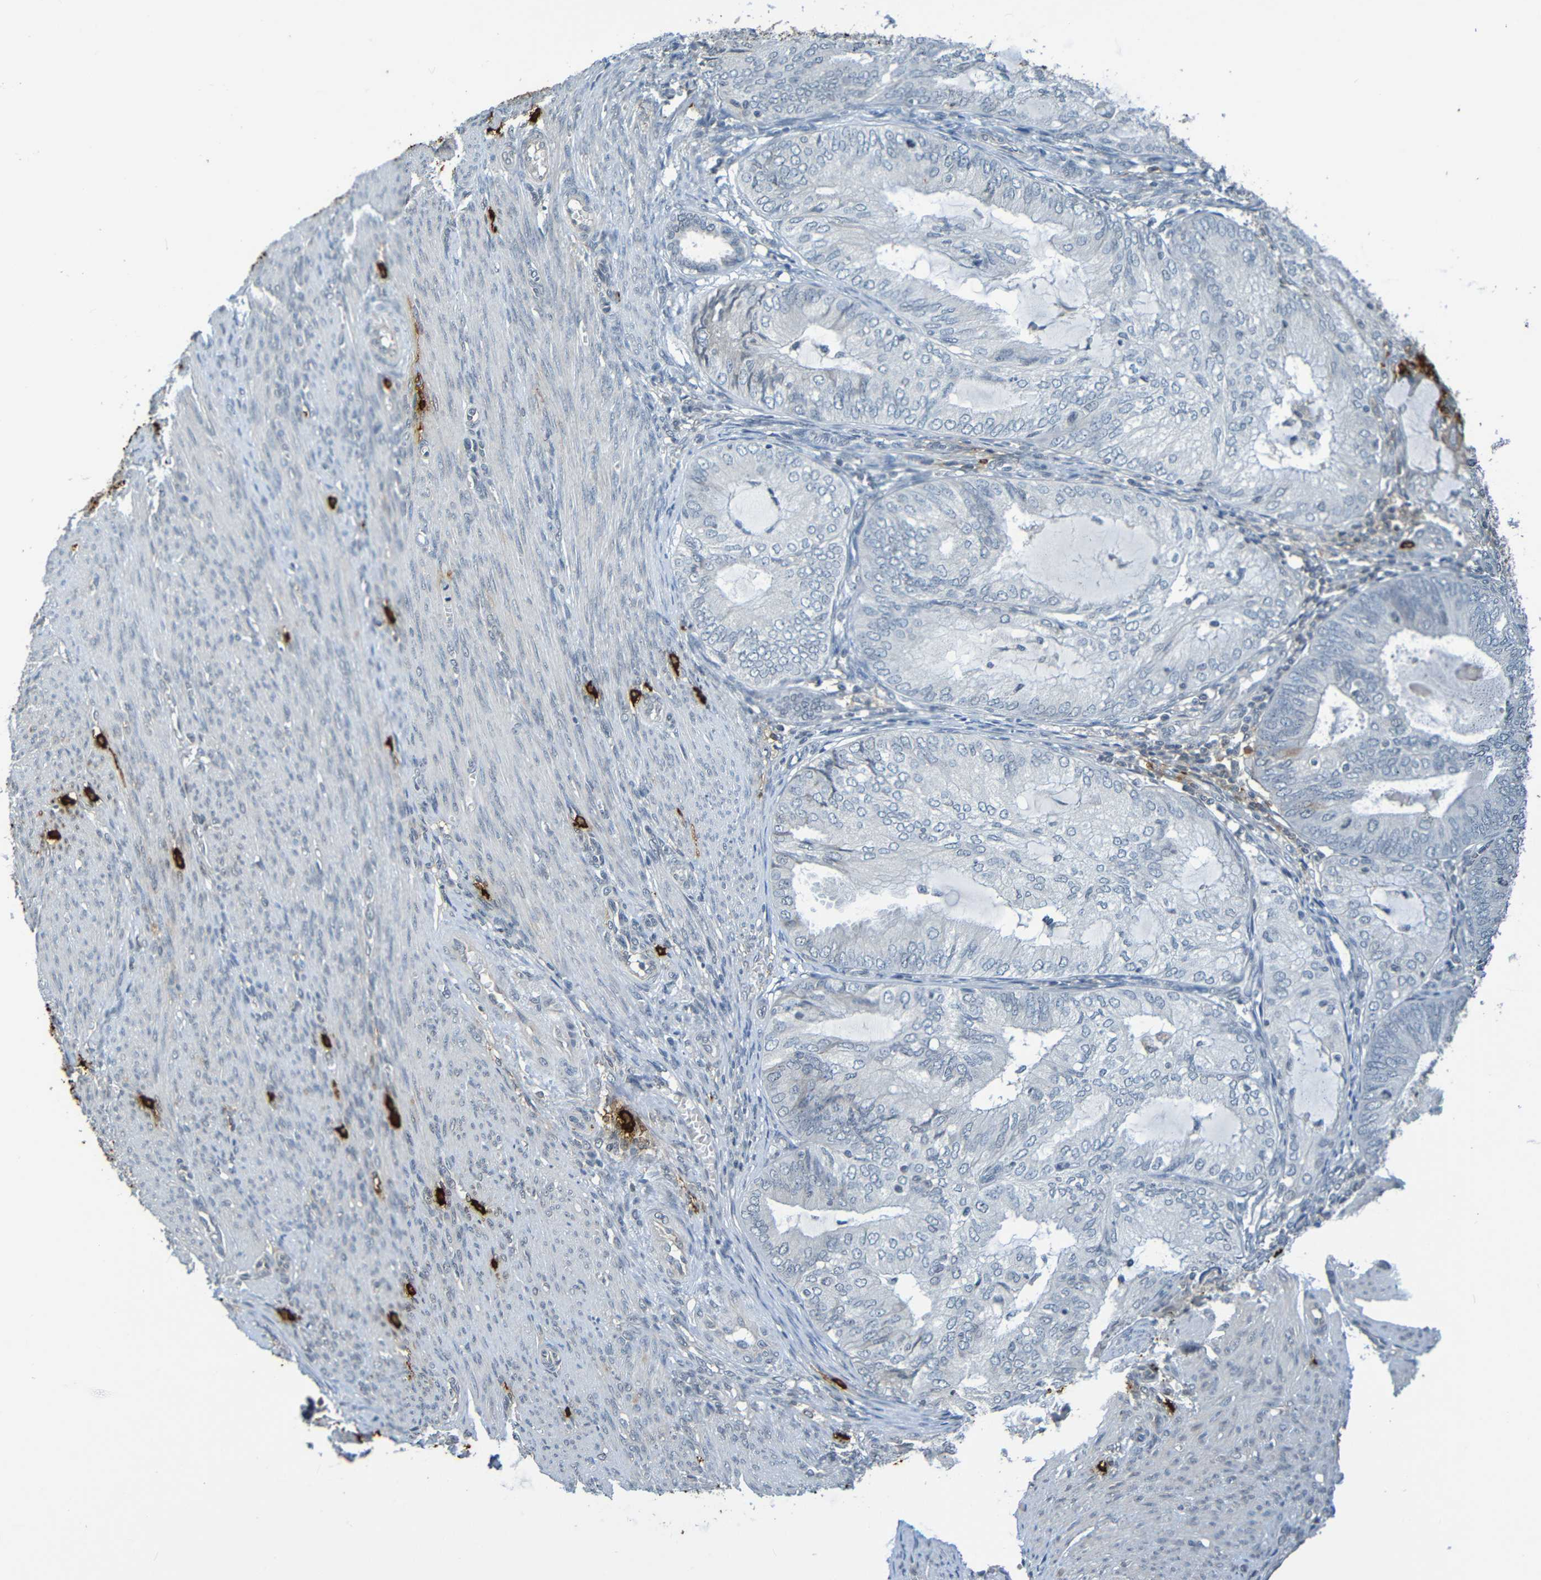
{"staining": {"intensity": "negative", "quantity": "none", "location": "none"}, "tissue": "endometrial cancer", "cell_type": "Tumor cells", "image_type": "cancer", "snomed": [{"axis": "morphology", "description": "Adenocarcinoma, NOS"}, {"axis": "topography", "description": "Endometrium"}], "caption": "Tumor cells are negative for brown protein staining in adenocarcinoma (endometrial). (Immunohistochemistry, brightfield microscopy, high magnification).", "gene": "C3AR1", "patient": {"sex": "female", "age": 81}}